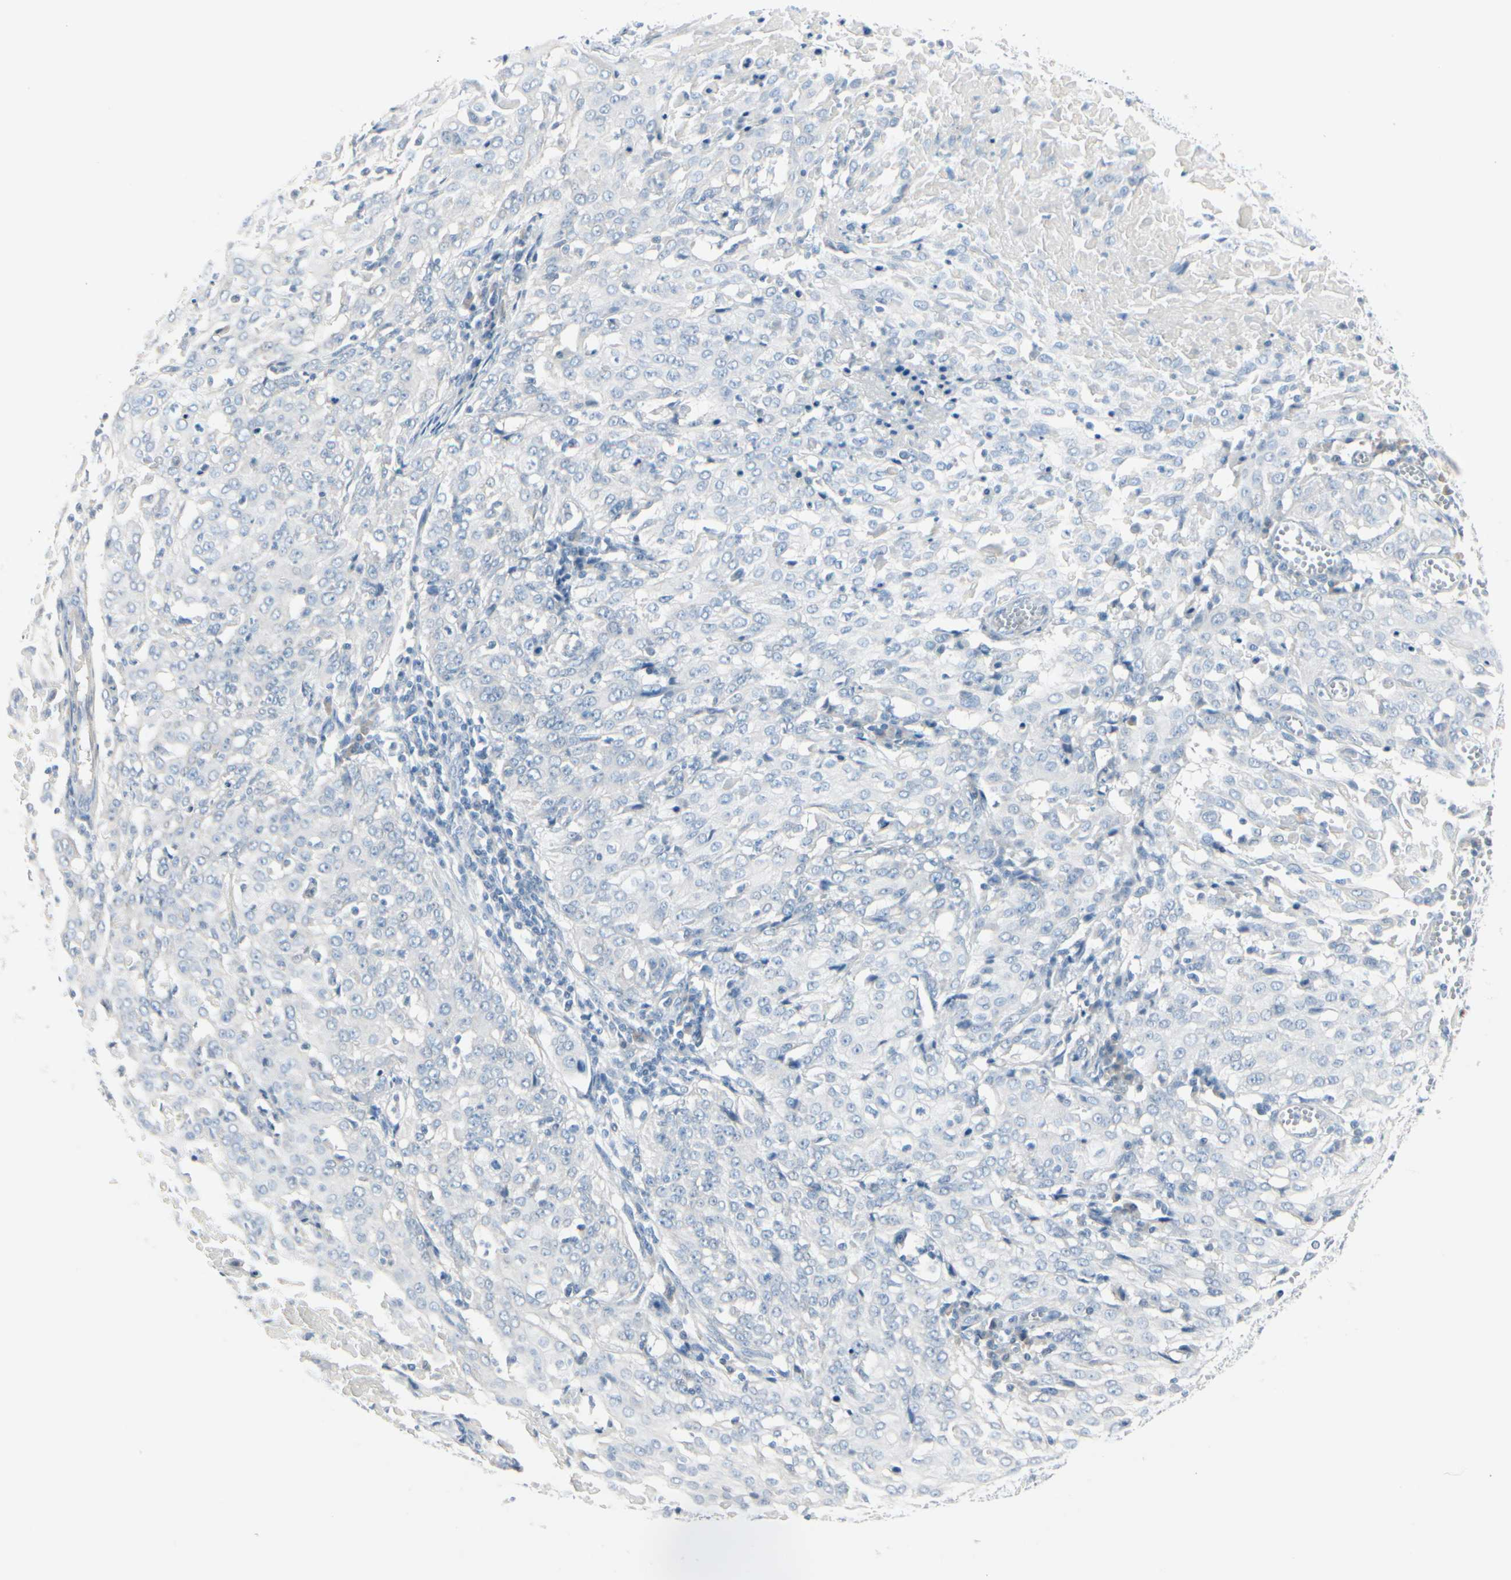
{"staining": {"intensity": "negative", "quantity": "none", "location": "none"}, "tissue": "cervical cancer", "cell_type": "Tumor cells", "image_type": "cancer", "snomed": [{"axis": "morphology", "description": "Squamous cell carcinoma, NOS"}, {"axis": "topography", "description": "Cervix"}], "caption": "Cervical squamous cell carcinoma was stained to show a protein in brown. There is no significant expression in tumor cells.", "gene": "CDHR5", "patient": {"sex": "female", "age": 39}}